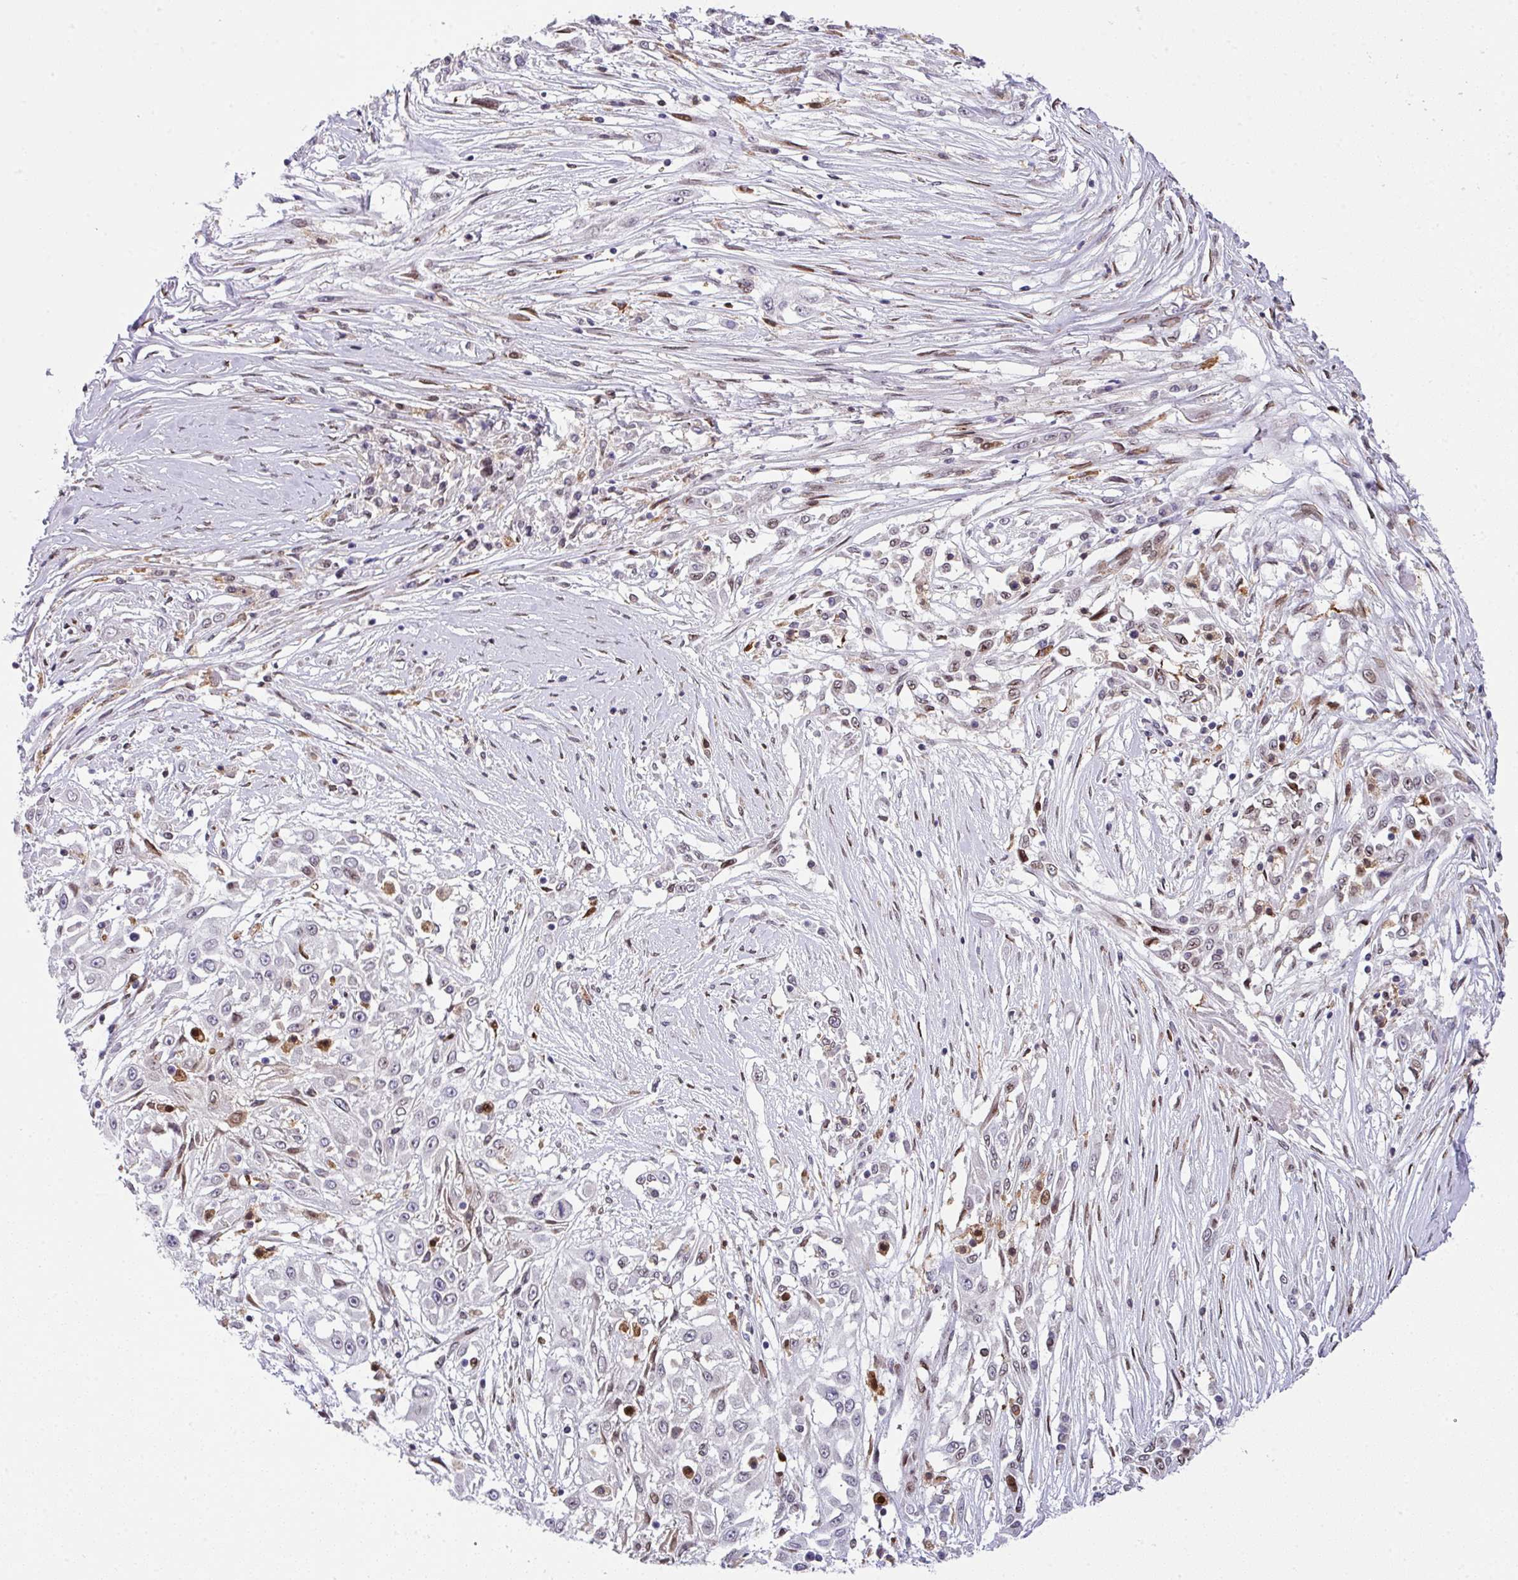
{"staining": {"intensity": "moderate", "quantity": "<25%", "location": "nuclear"}, "tissue": "skin cancer", "cell_type": "Tumor cells", "image_type": "cancer", "snomed": [{"axis": "morphology", "description": "Squamous cell carcinoma, NOS"}, {"axis": "morphology", "description": "Squamous cell carcinoma, metastatic, NOS"}, {"axis": "topography", "description": "Skin"}, {"axis": "topography", "description": "Lymph node"}], "caption": "A low amount of moderate nuclear expression is appreciated in about <25% of tumor cells in skin cancer (squamous cell carcinoma) tissue.", "gene": "PLK1", "patient": {"sex": "male", "age": 75}}